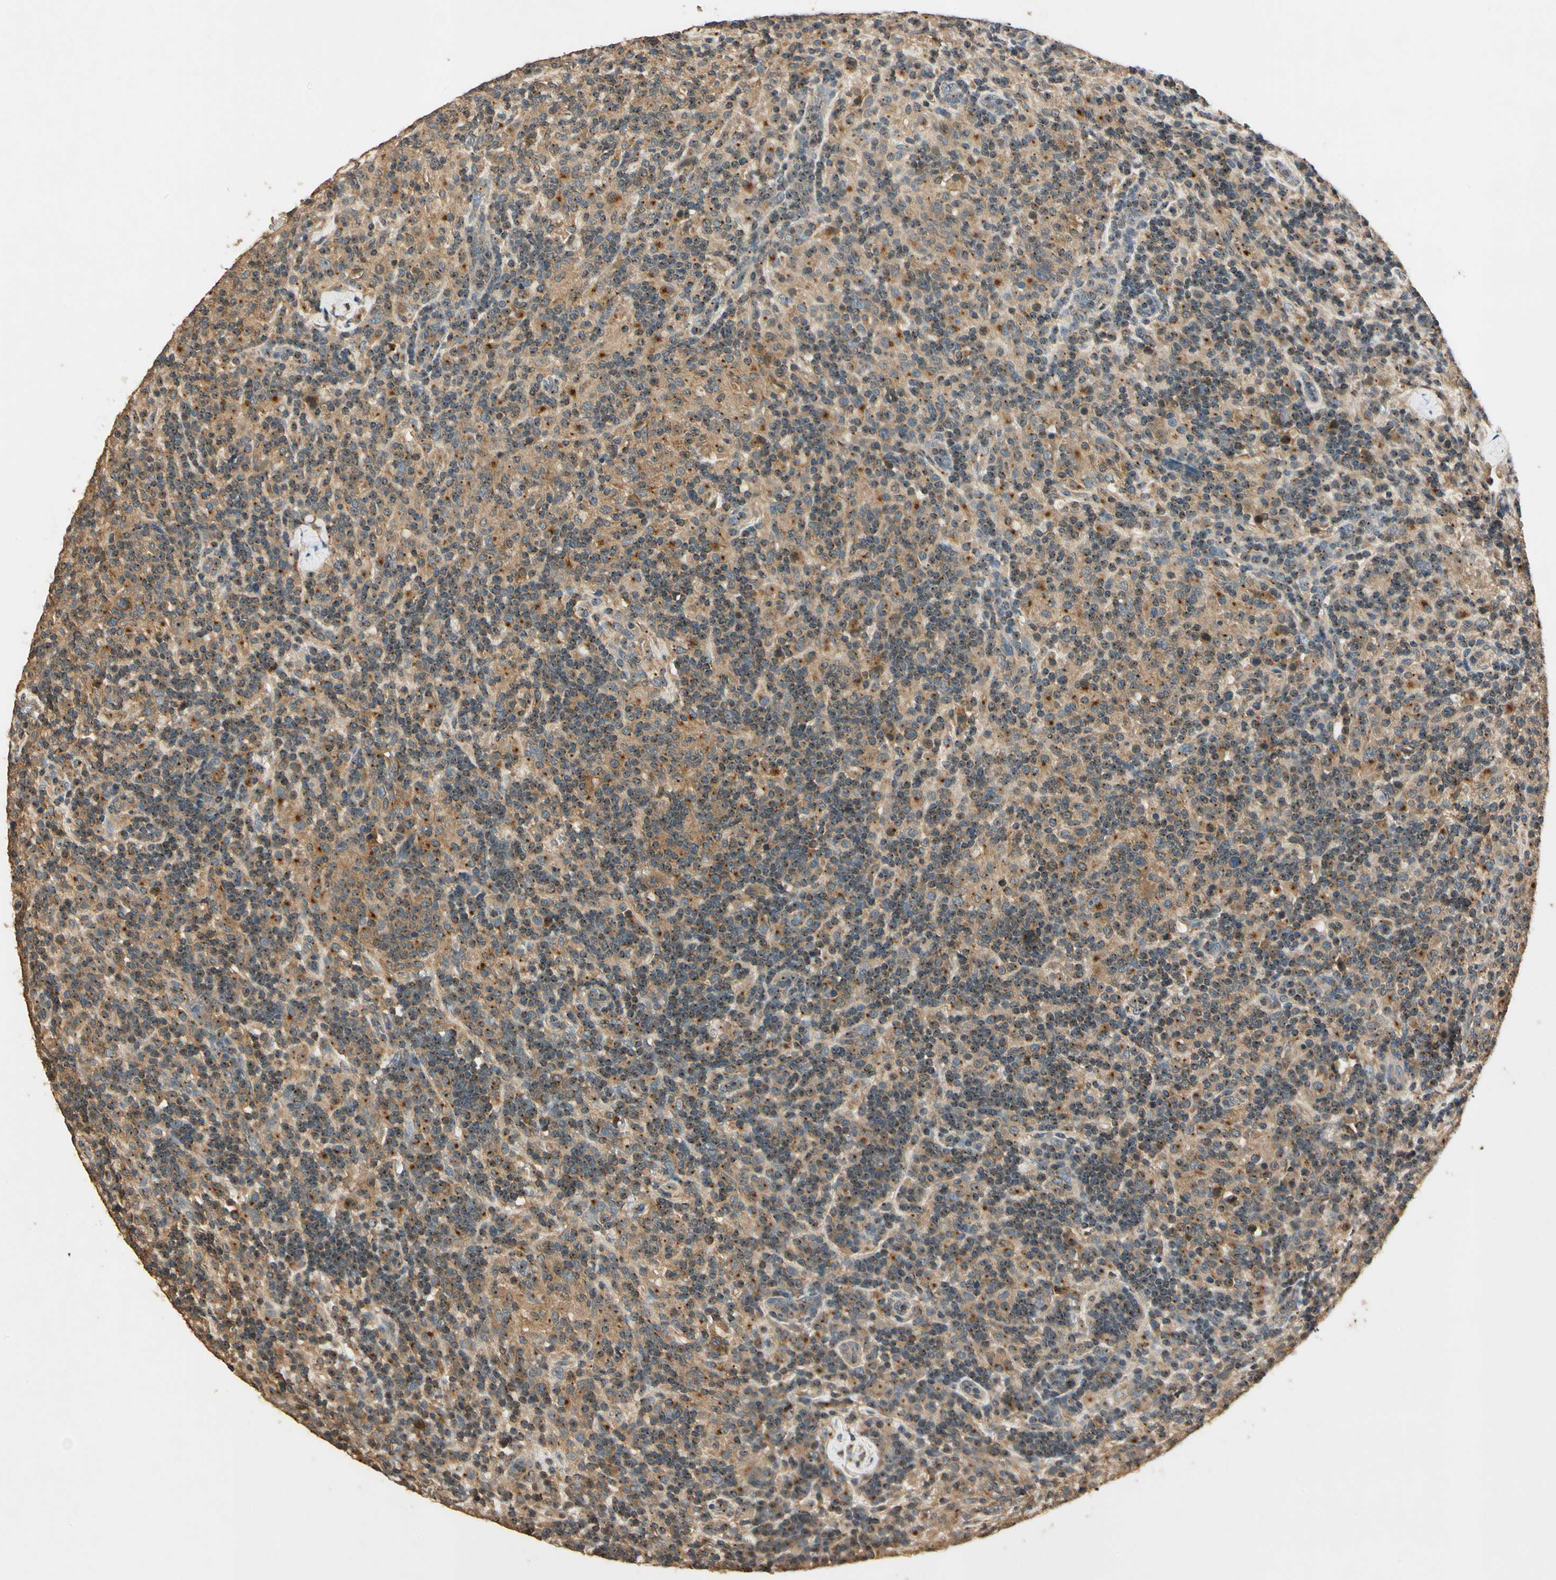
{"staining": {"intensity": "moderate", "quantity": ">75%", "location": "cytoplasmic/membranous"}, "tissue": "lymphoma", "cell_type": "Tumor cells", "image_type": "cancer", "snomed": [{"axis": "morphology", "description": "Hodgkin's disease, NOS"}, {"axis": "topography", "description": "Lymph node"}], "caption": "Moderate cytoplasmic/membranous positivity for a protein is present in approximately >75% of tumor cells of Hodgkin's disease using IHC.", "gene": "AKAP9", "patient": {"sex": "male", "age": 70}}